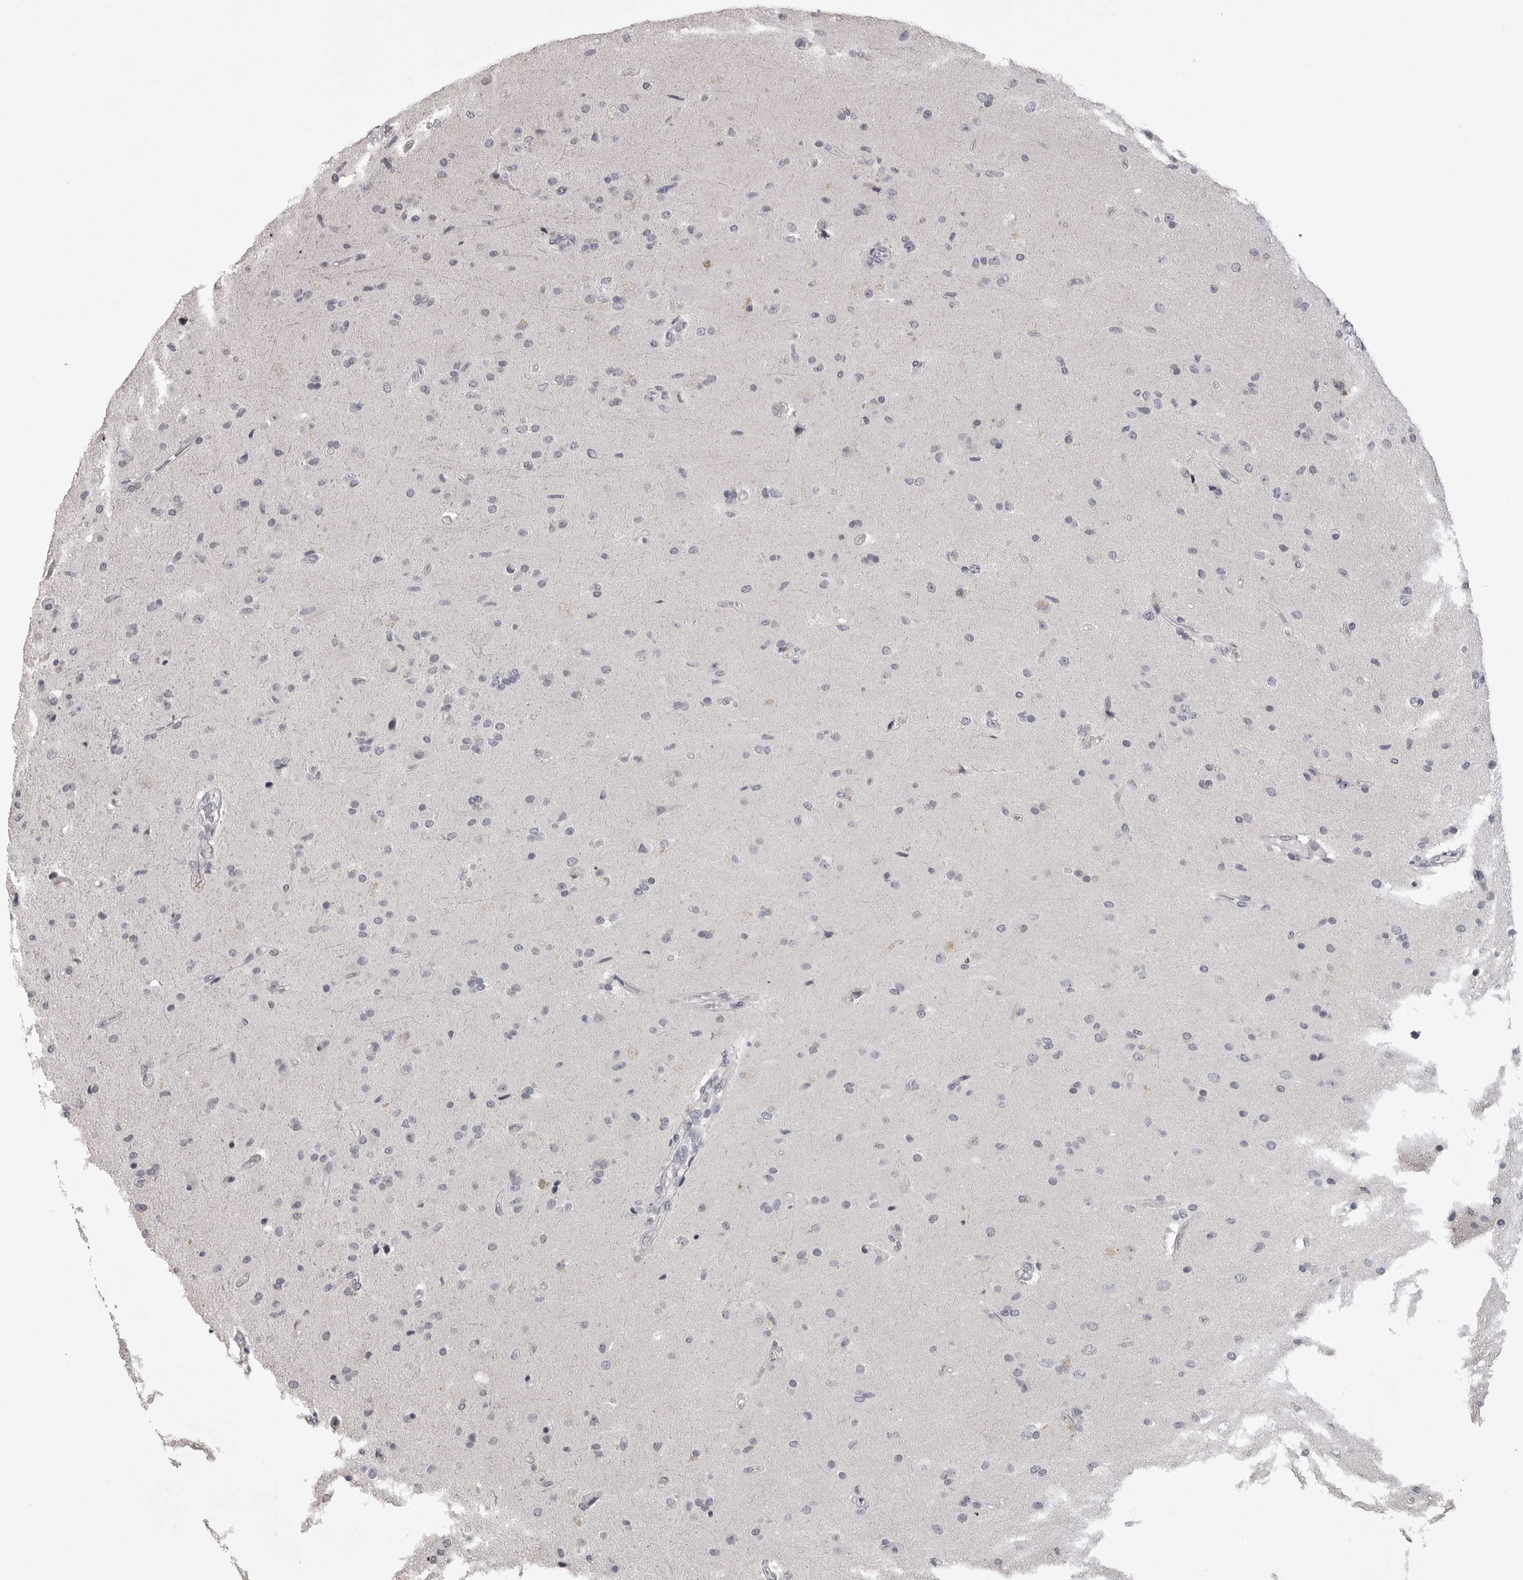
{"staining": {"intensity": "negative", "quantity": "none", "location": "none"}, "tissue": "glioma", "cell_type": "Tumor cells", "image_type": "cancer", "snomed": [{"axis": "morphology", "description": "Glioma, malignant, High grade"}, {"axis": "topography", "description": "Brain"}], "caption": "Image shows no significant protein expression in tumor cells of high-grade glioma (malignant).", "gene": "GPN2", "patient": {"sex": "male", "age": 72}}